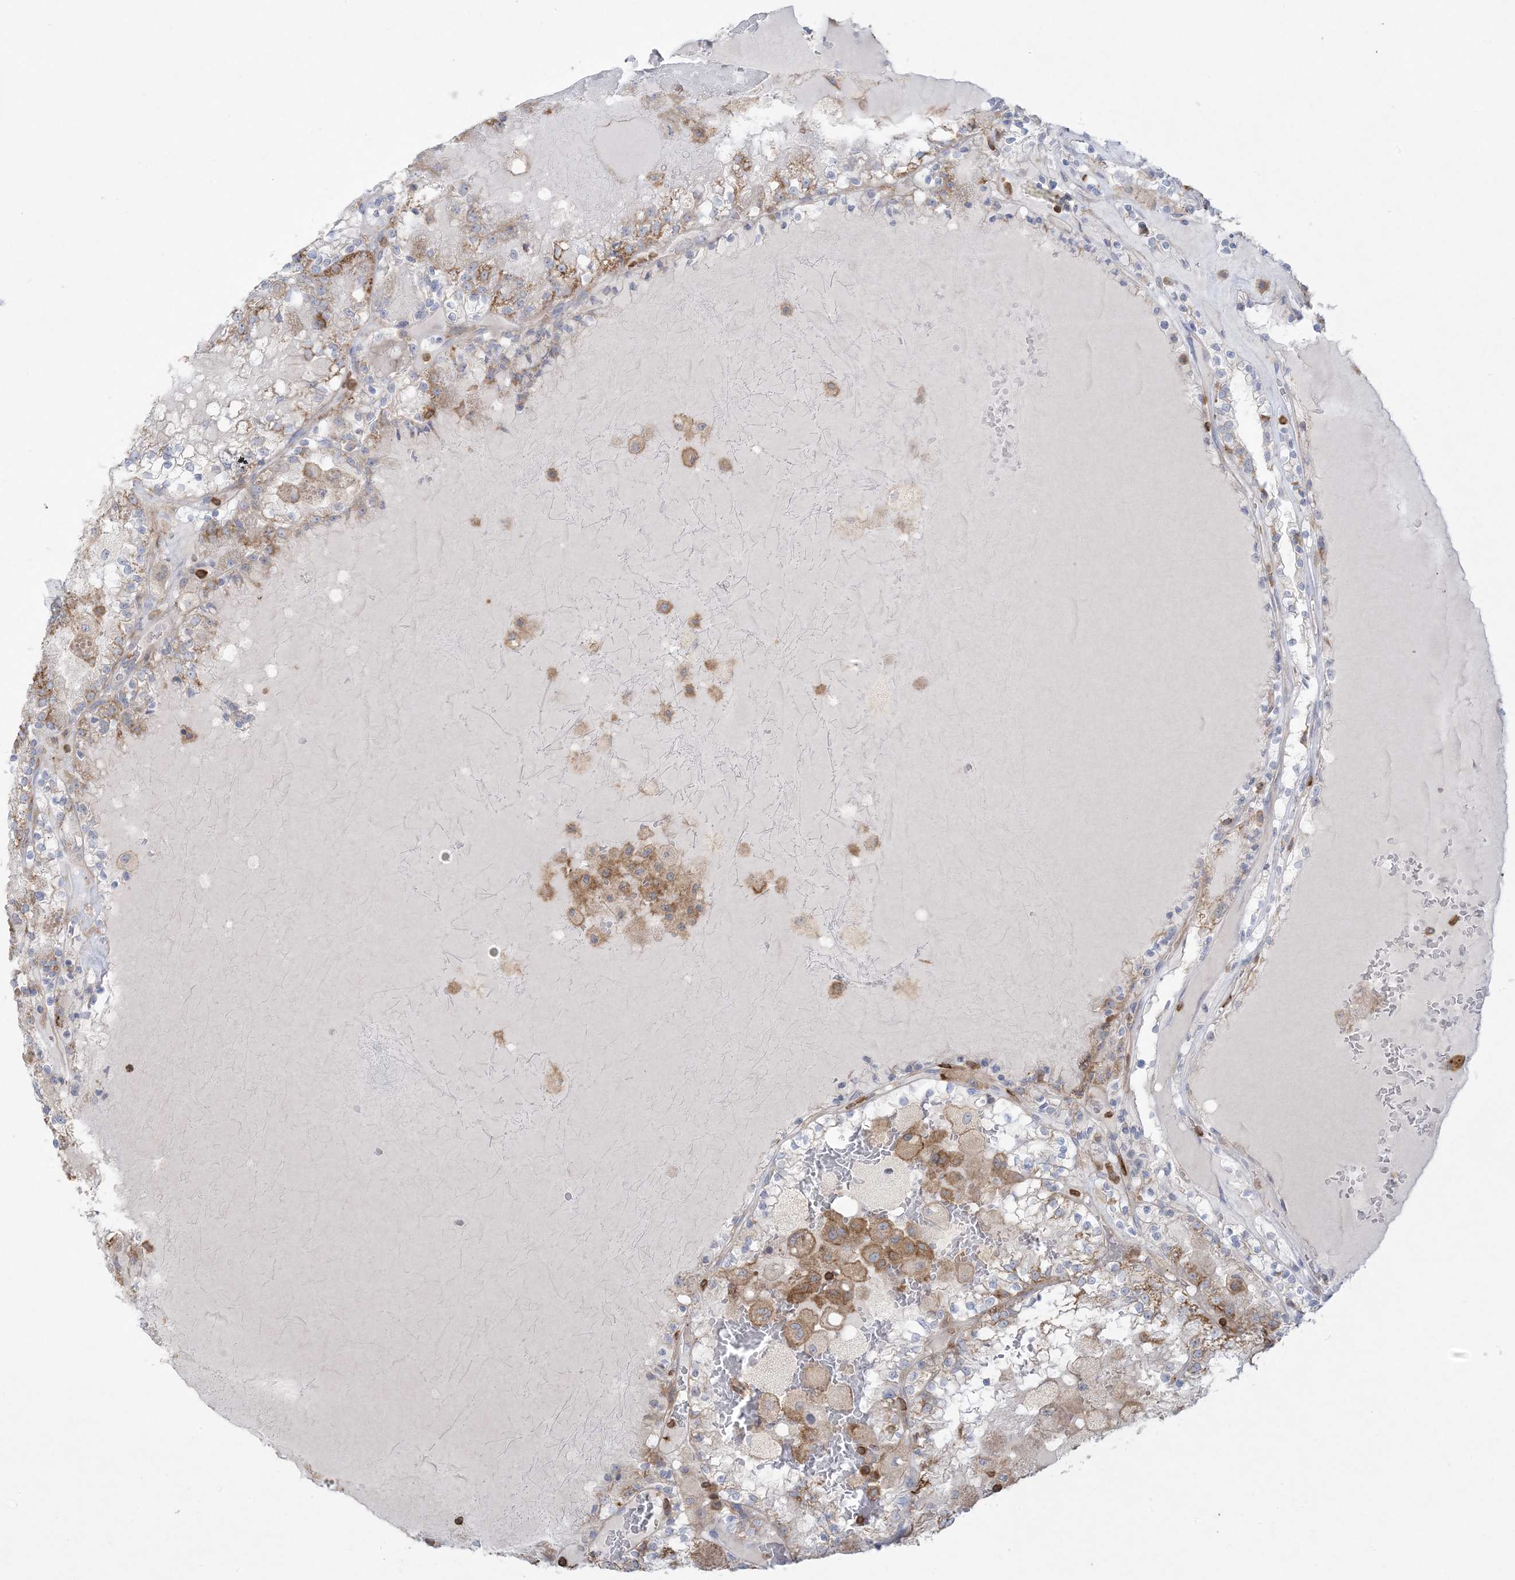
{"staining": {"intensity": "moderate", "quantity": "<25%", "location": "cytoplasmic/membranous"}, "tissue": "renal cancer", "cell_type": "Tumor cells", "image_type": "cancer", "snomed": [{"axis": "morphology", "description": "Adenocarcinoma, NOS"}, {"axis": "topography", "description": "Kidney"}], "caption": "Immunohistochemistry (IHC) (DAB) staining of renal cancer shows moderate cytoplasmic/membranous protein staining in approximately <25% of tumor cells.", "gene": "ARHGAP30", "patient": {"sex": "female", "age": 56}}